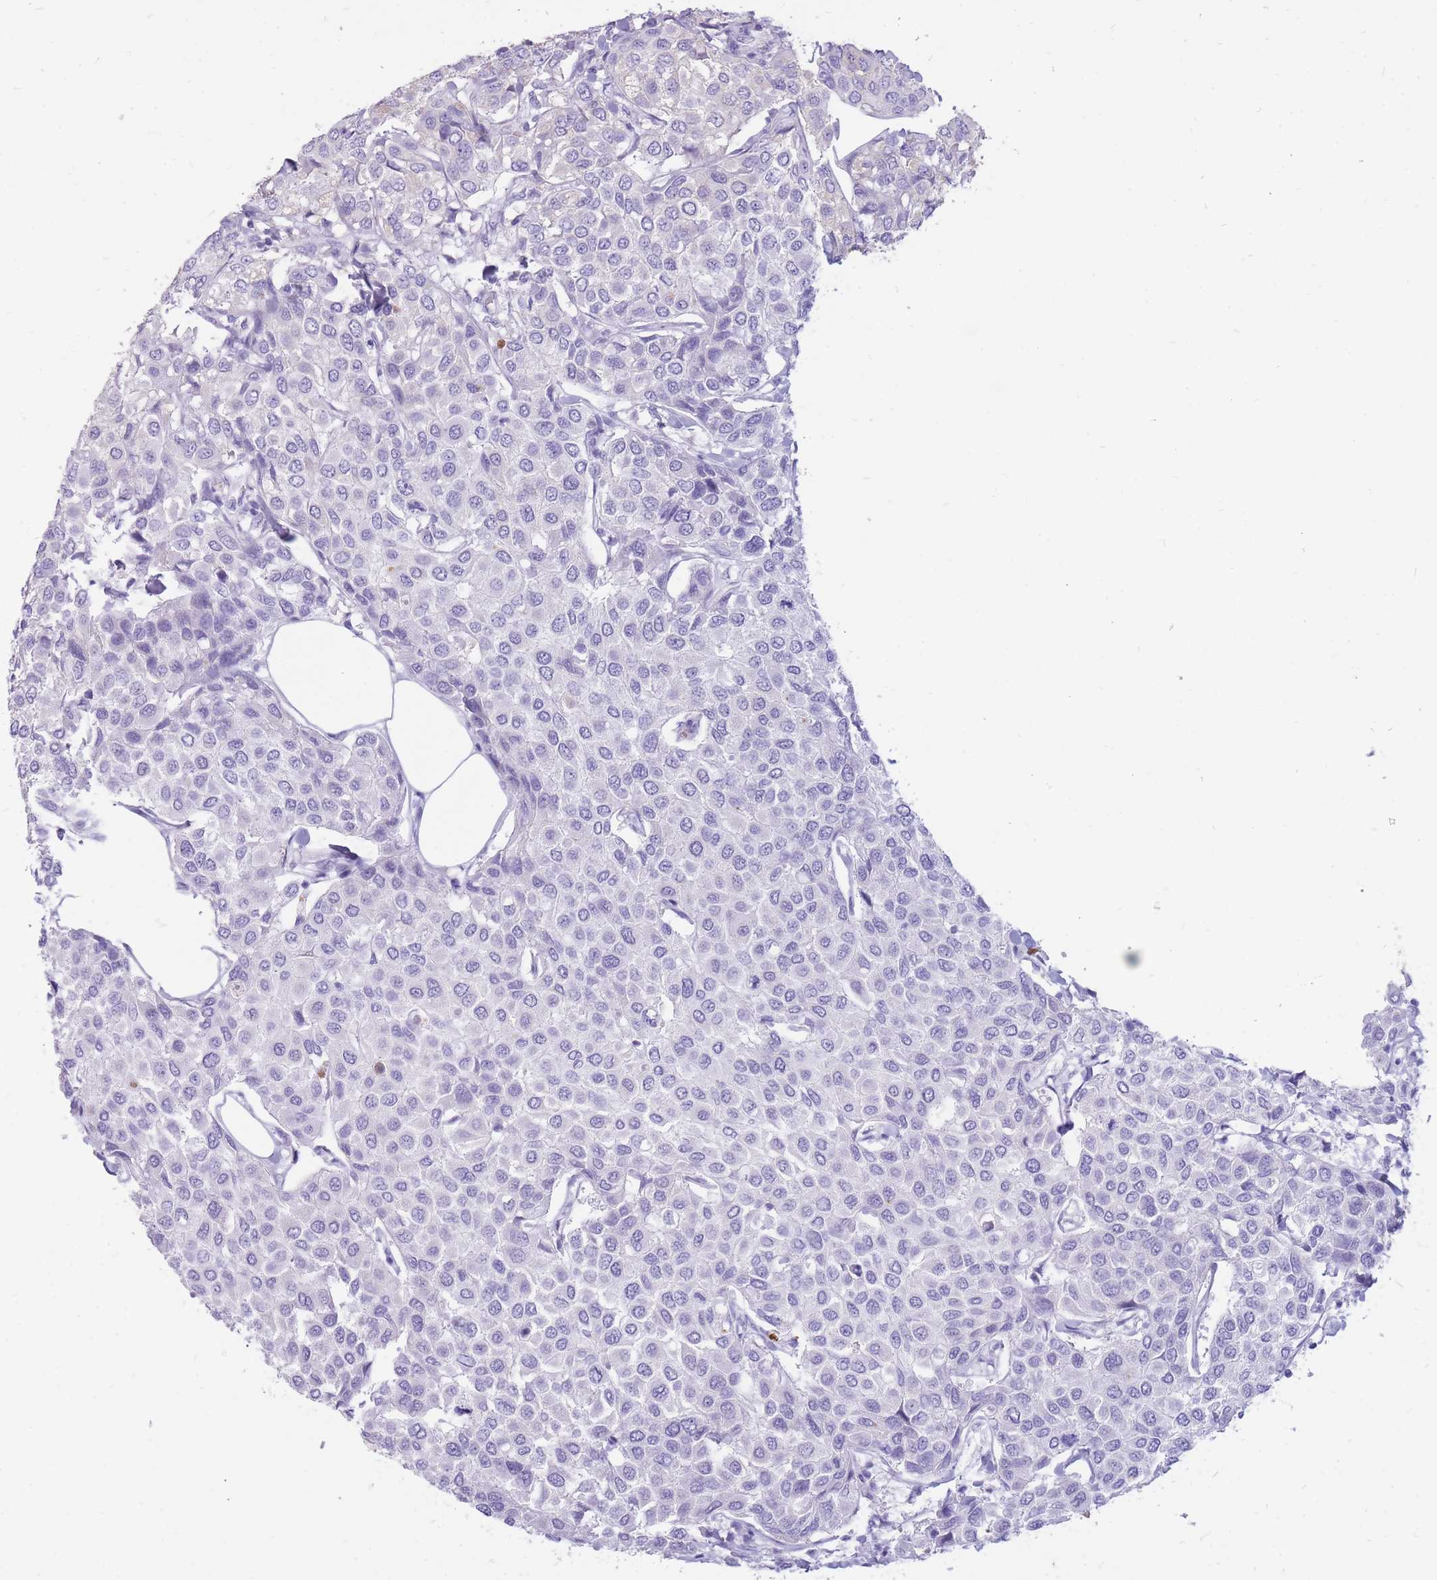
{"staining": {"intensity": "negative", "quantity": "none", "location": "none"}, "tissue": "breast cancer", "cell_type": "Tumor cells", "image_type": "cancer", "snomed": [{"axis": "morphology", "description": "Duct carcinoma"}, {"axis": "topography", "description": "Breast"}], "caption": "This image is of breast cancer stained with IHC to label a protein in brown with the nuclei are counter-stained blue. There is no positivity in tumor cells. (DAB (3,3'-diaminobenzidine) IHC with hematoxylin counter stain).", "gene": "CYP21A2", "patient": {"sex": "female", "age": 55}}